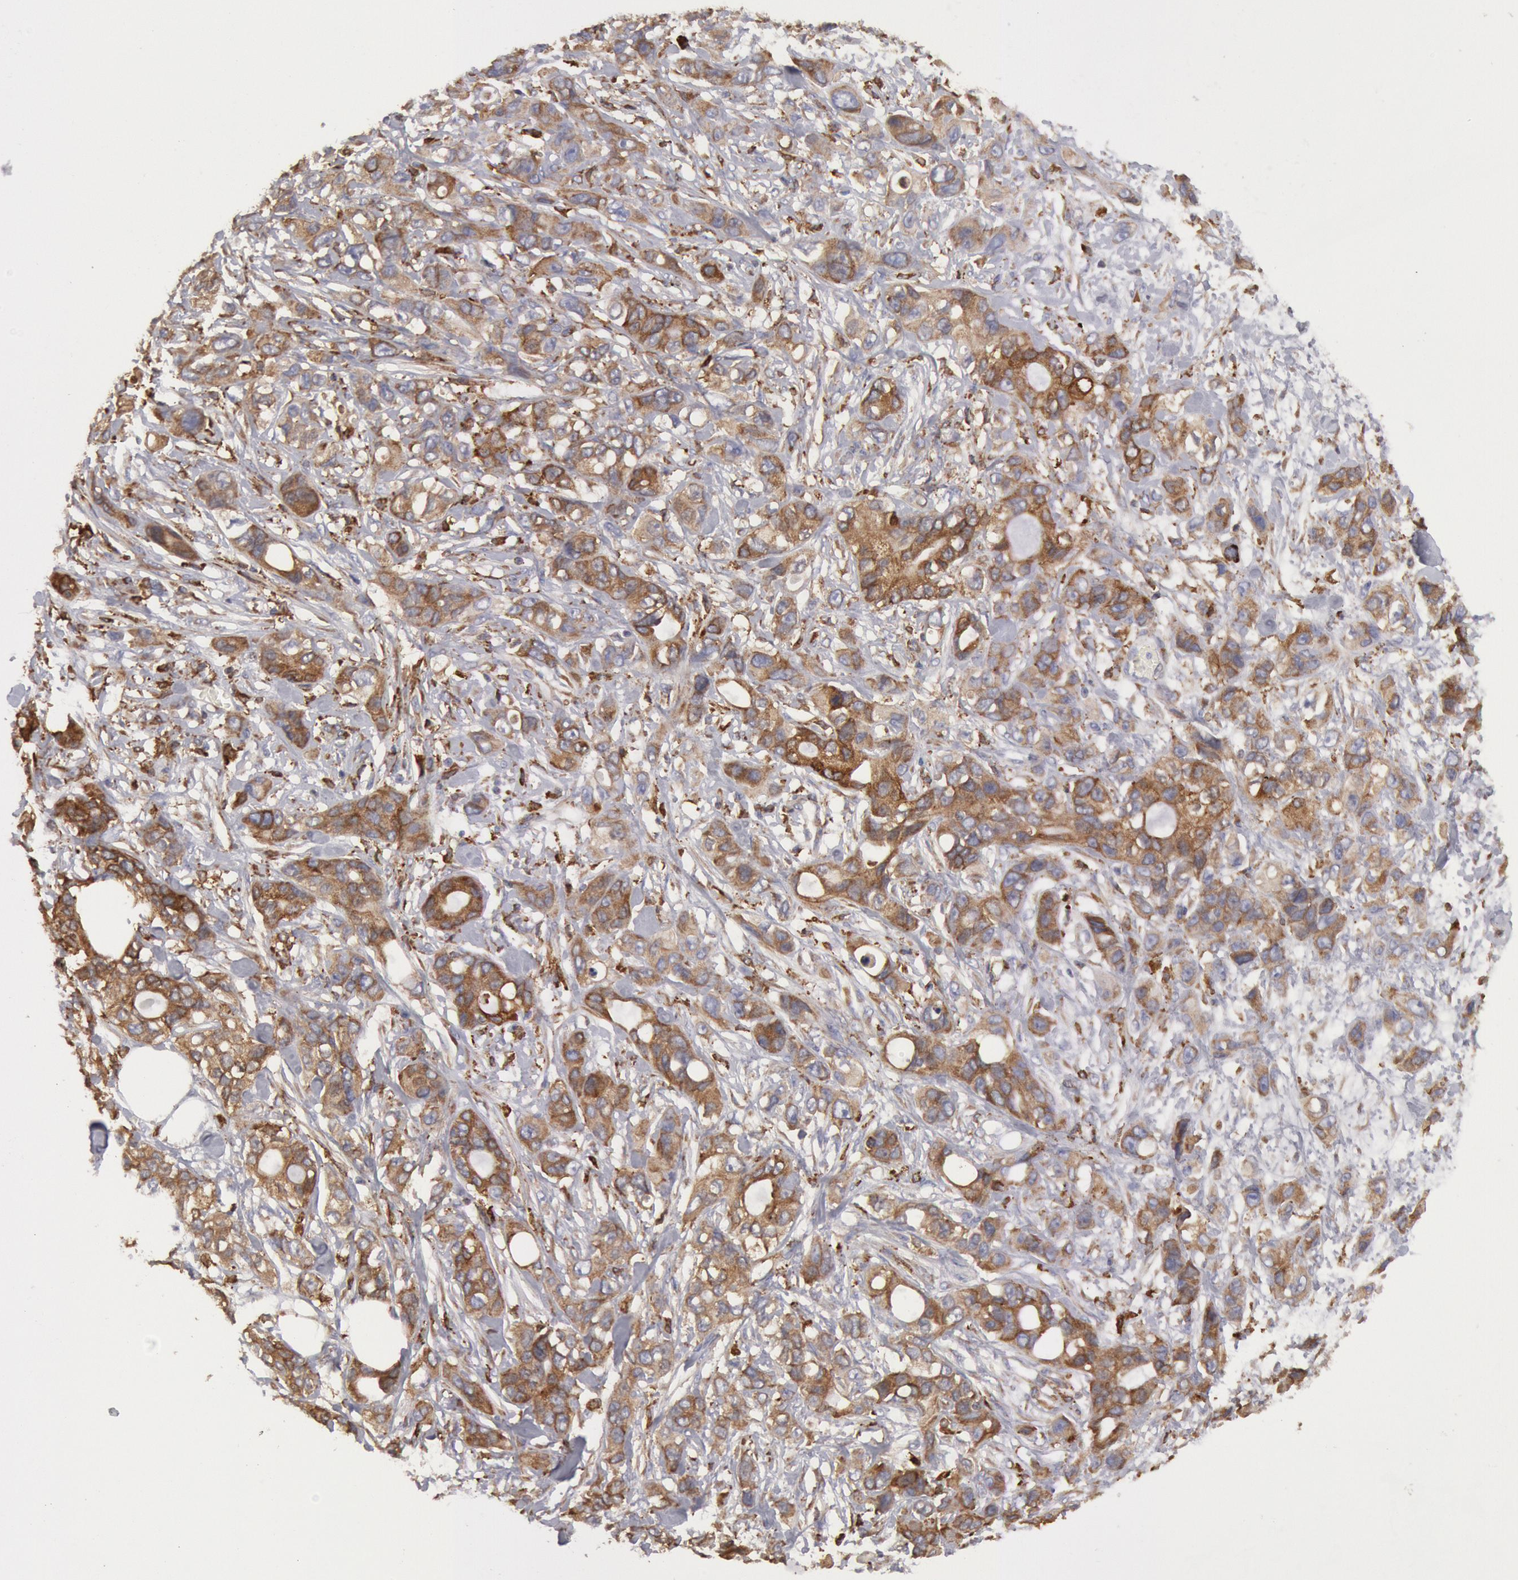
{"staining": {"intensity": "moderate", "quantity": ">75%", "location": "cytoplasmic/membranous"}, "tissue": "stomach cancer", "cell_type": "Tumor cells", "image_type": "cancer", "snomed": [{"axis": "morphology", "description": "Adenocarcinoma, NOS"}, {"axis": "topography", "description": "Stomach, upper"}], "caption": "Immunohistochemical staining of stomach cancer reveals medium levels of moderate cytoplasmic/membranous protein expression in approximately >75% of tumor cells. (DAB (3,3'-diaminobenzidine) IHC, brown staining for protein, blue staining for nuclei).", "gene": "ERP44", "patient": {"sex": "male", "age": 47}}